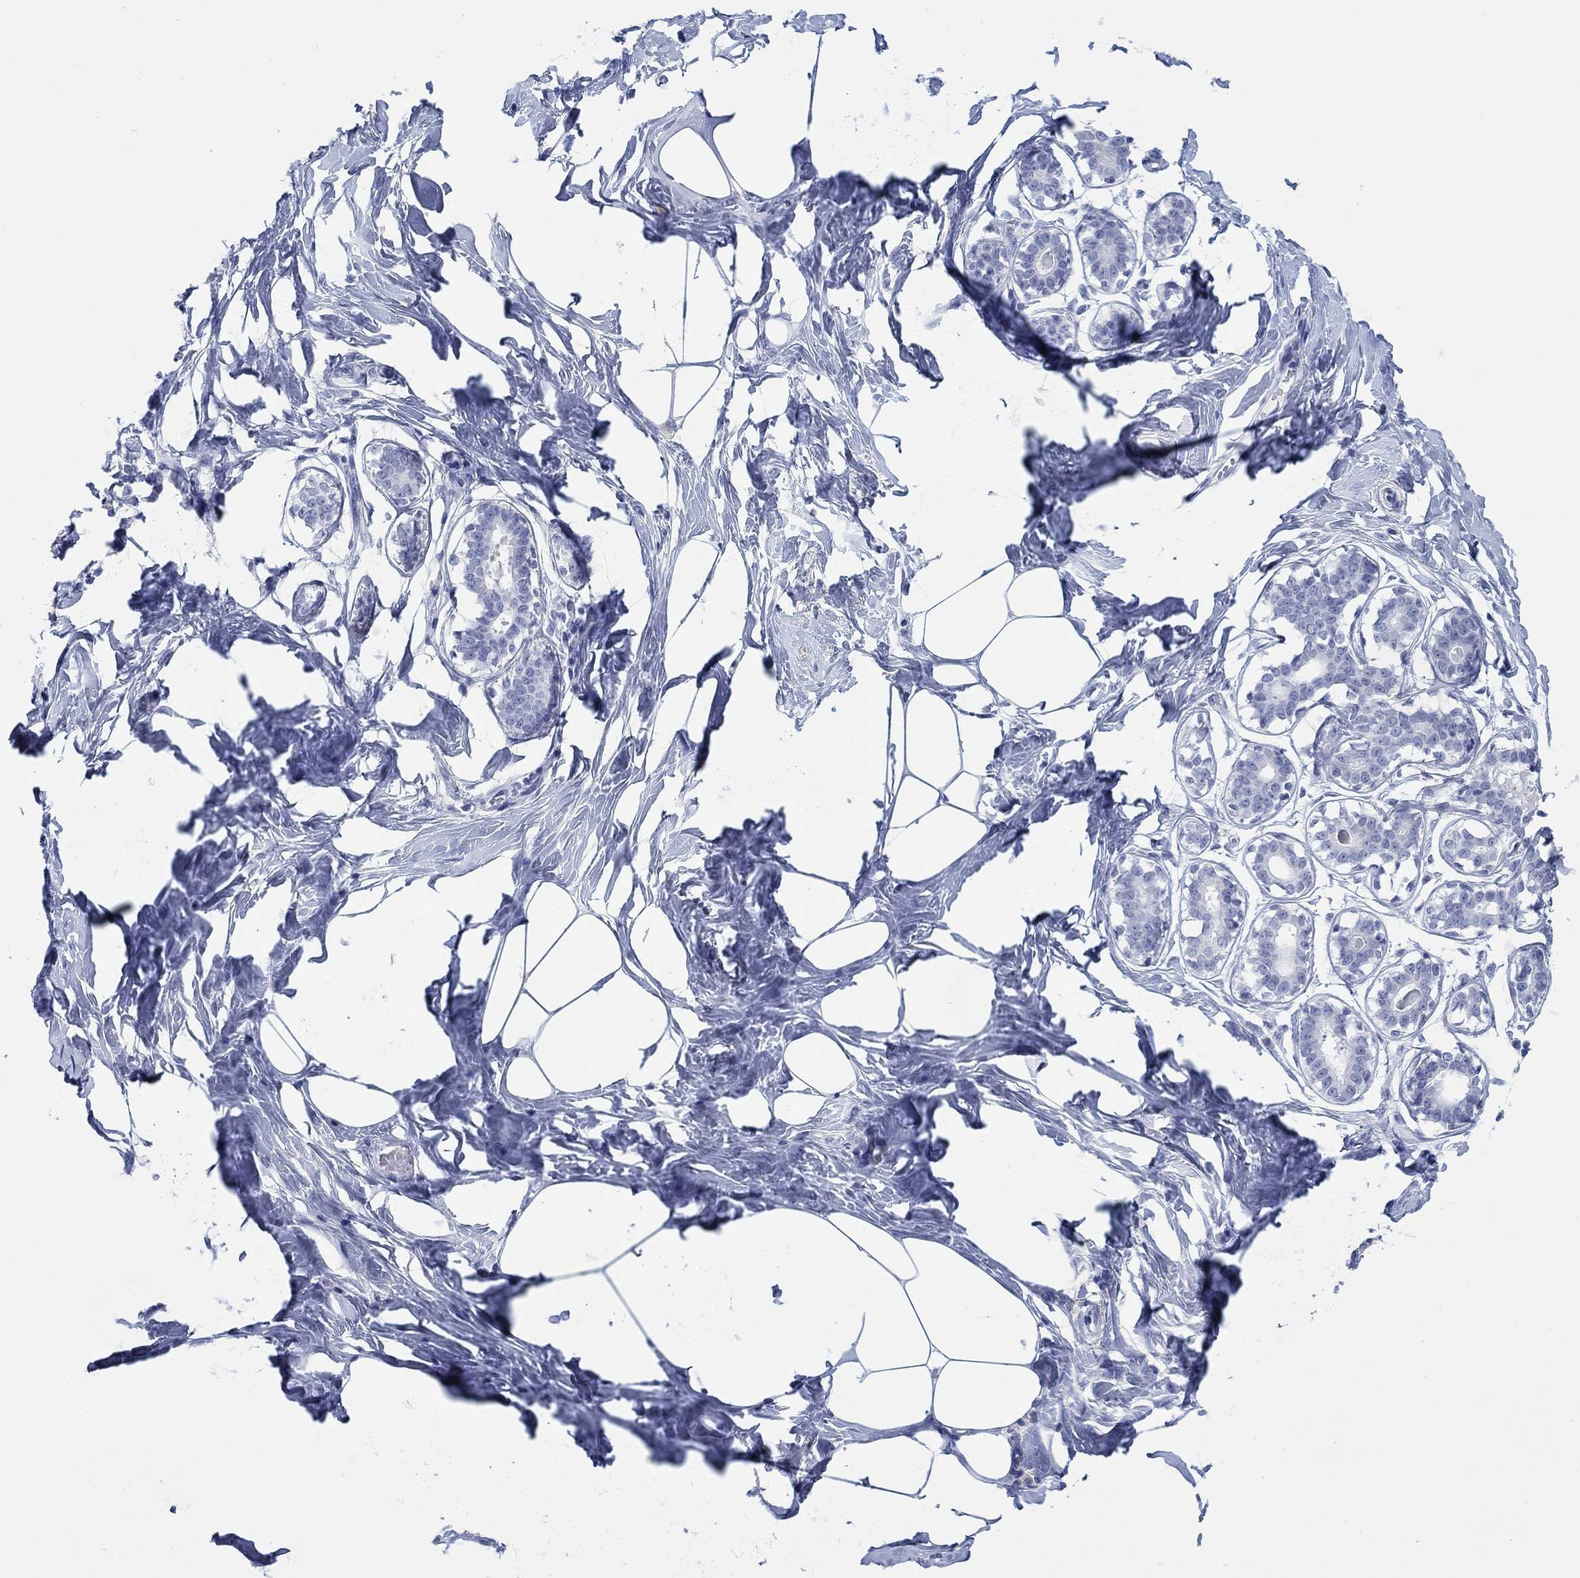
{"staining": {"intensity": "negative", "quantity": "none", "location": "none"}, "tissue": "breast", "cell_type": "Adipocytes", "image_type": "normal", "snomed": [{"axis": "morphology", "description": "Normal tissue, NOS"}, {"axis": "morphology", "description": "Lobular carcinoma, in situ"}, {"axis": "topography", "description": "Breast"}], "caption": "Immunohistochemical staining of normal human breast reveals no significant expression in adipocytes.", "gene": "PDYN", "patient": {"sex": "female", "age": 35}}